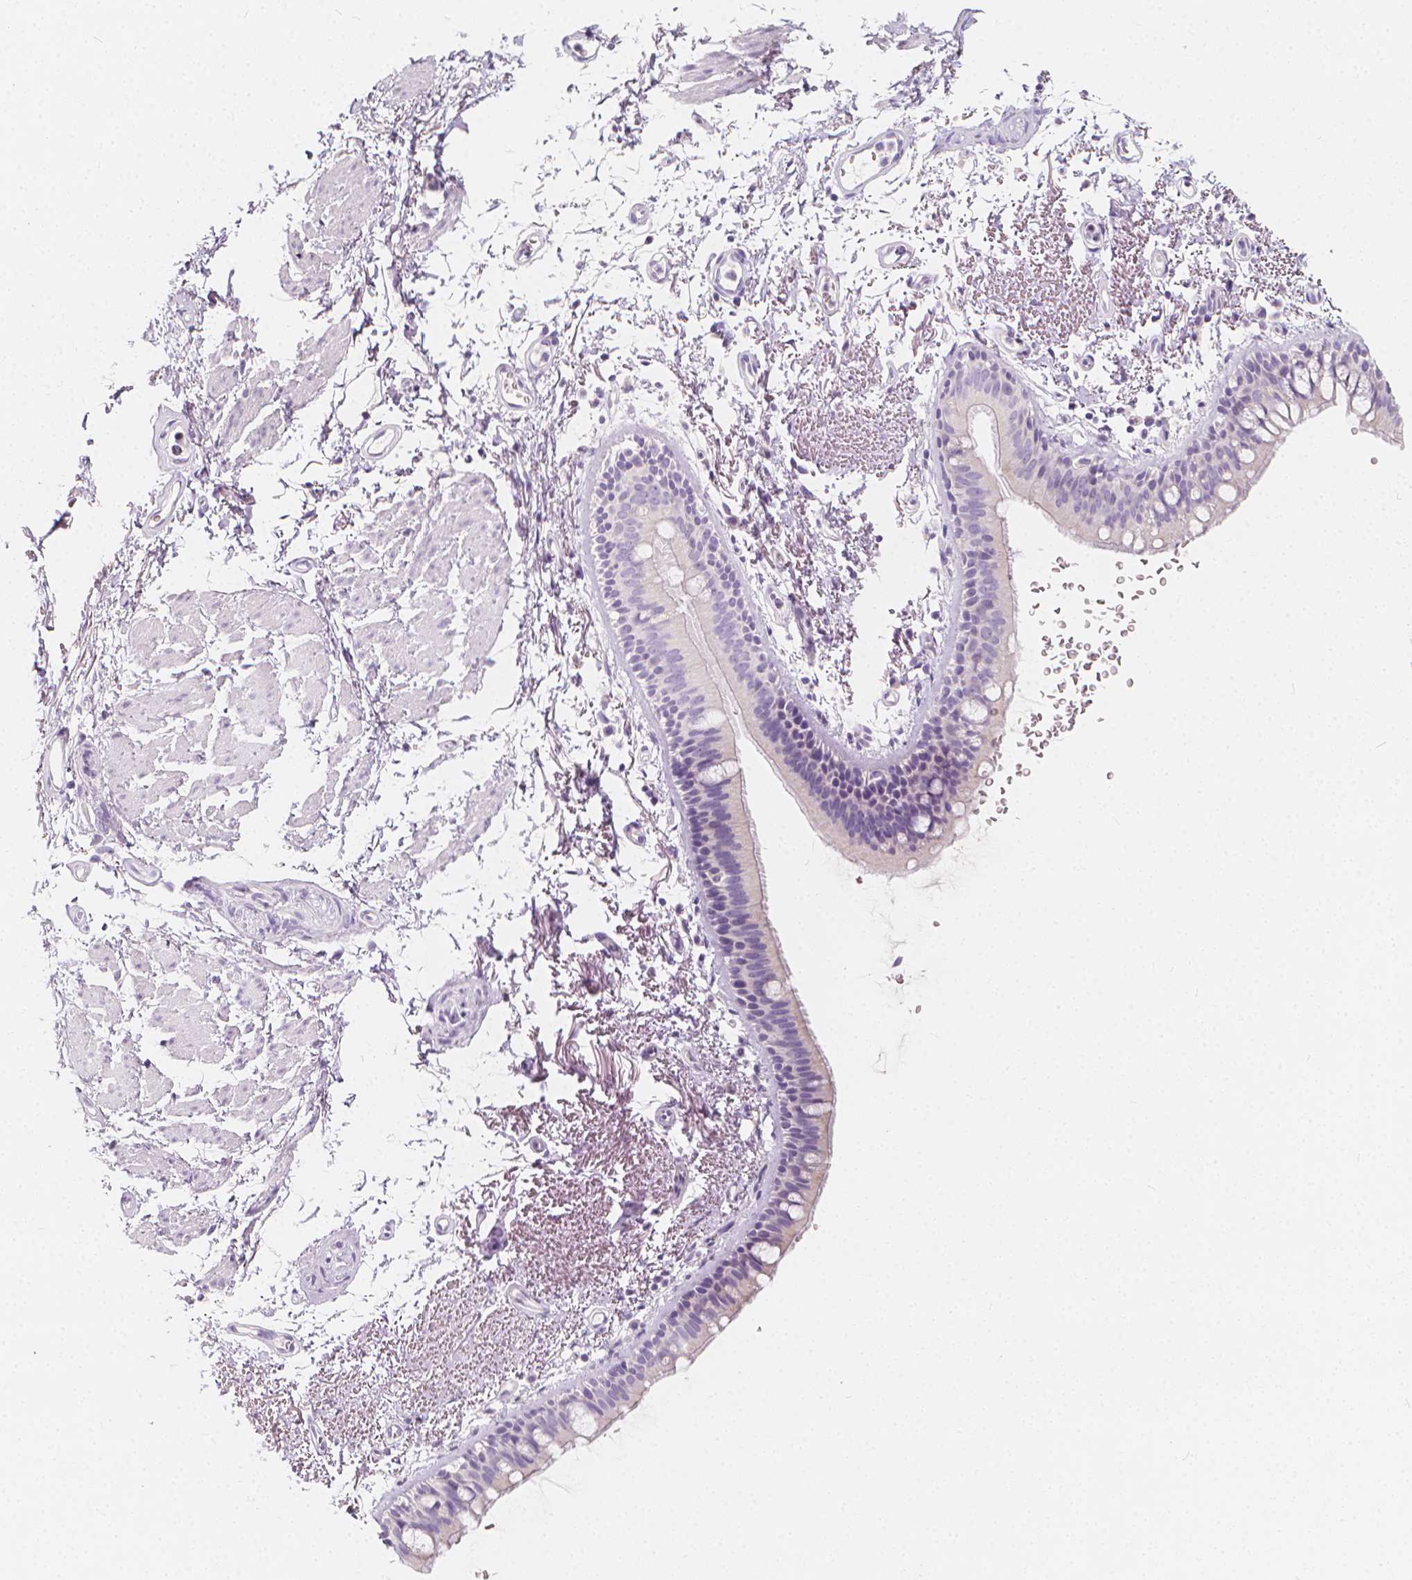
{"staining": {"intensity": "negative", "quantity": "none", "location": "none"}, "tissue": "bronchus", "cell_type": "Respiratory epithelial cells", "image_type": "normal", "snomed": [{"axis": "morphology", "description": "Normal tissue, NOS"}, {"axis": "topography", "description": "Lymph node"}, {"axis": "topography", "description": "Bronchus"}], "caption": "Immunohistochemical staining of unremarkable bronchus exhibits no significant expression in respiratory epithelial cells. Brightfield microscopy of immunohistochemistry stained with DAB (3,3'-diaminobenzidine) (brown) and hematoxylin (blue), captured at high magnification.", "gene": "RBFOX1", "patient": {"sex": "female", "age": 70}}